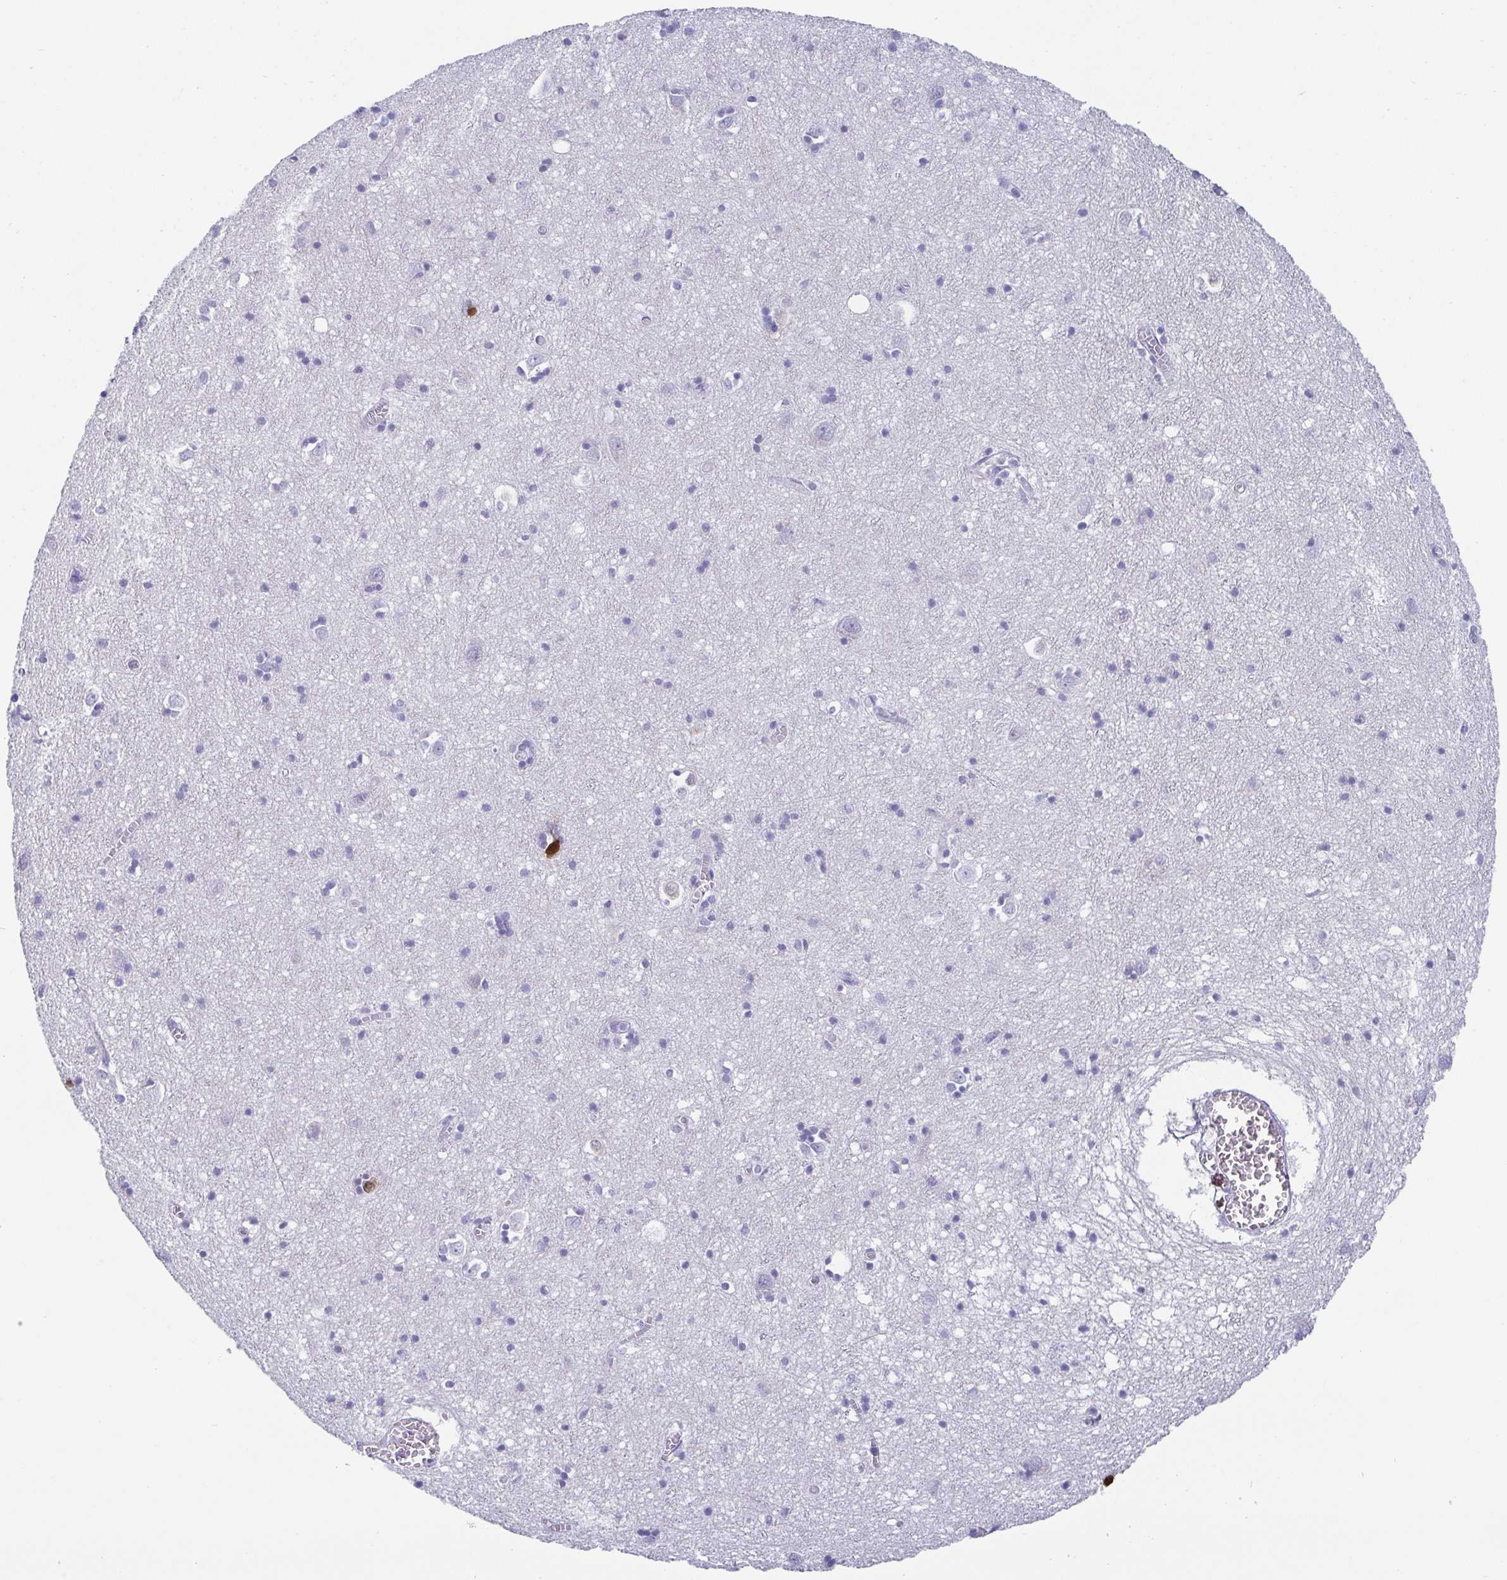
{"staining": {"intensity": "negative", "quantity": "none", "location": "none"}, "tissue": "cerebral cortex", "cell_type": "Endothelial cells", "image_type": "normal", "snomed": [{"axis": "morphology", "description": "Normal tissue, NOS"}, {"axis": "topography", "description": "Cerebral cortex"}], "caption": "A high-resolution image shows IHC staining of benign cerebral cortex, which exhibits no significant positivity in endothelial cells. (Brightfield microscopy of DAB (3,3'-diaminobenzidine) immunohistochemistry at high magnification).", "gene": "SCGN", "patient": {"sex": "male", "age": 70}}